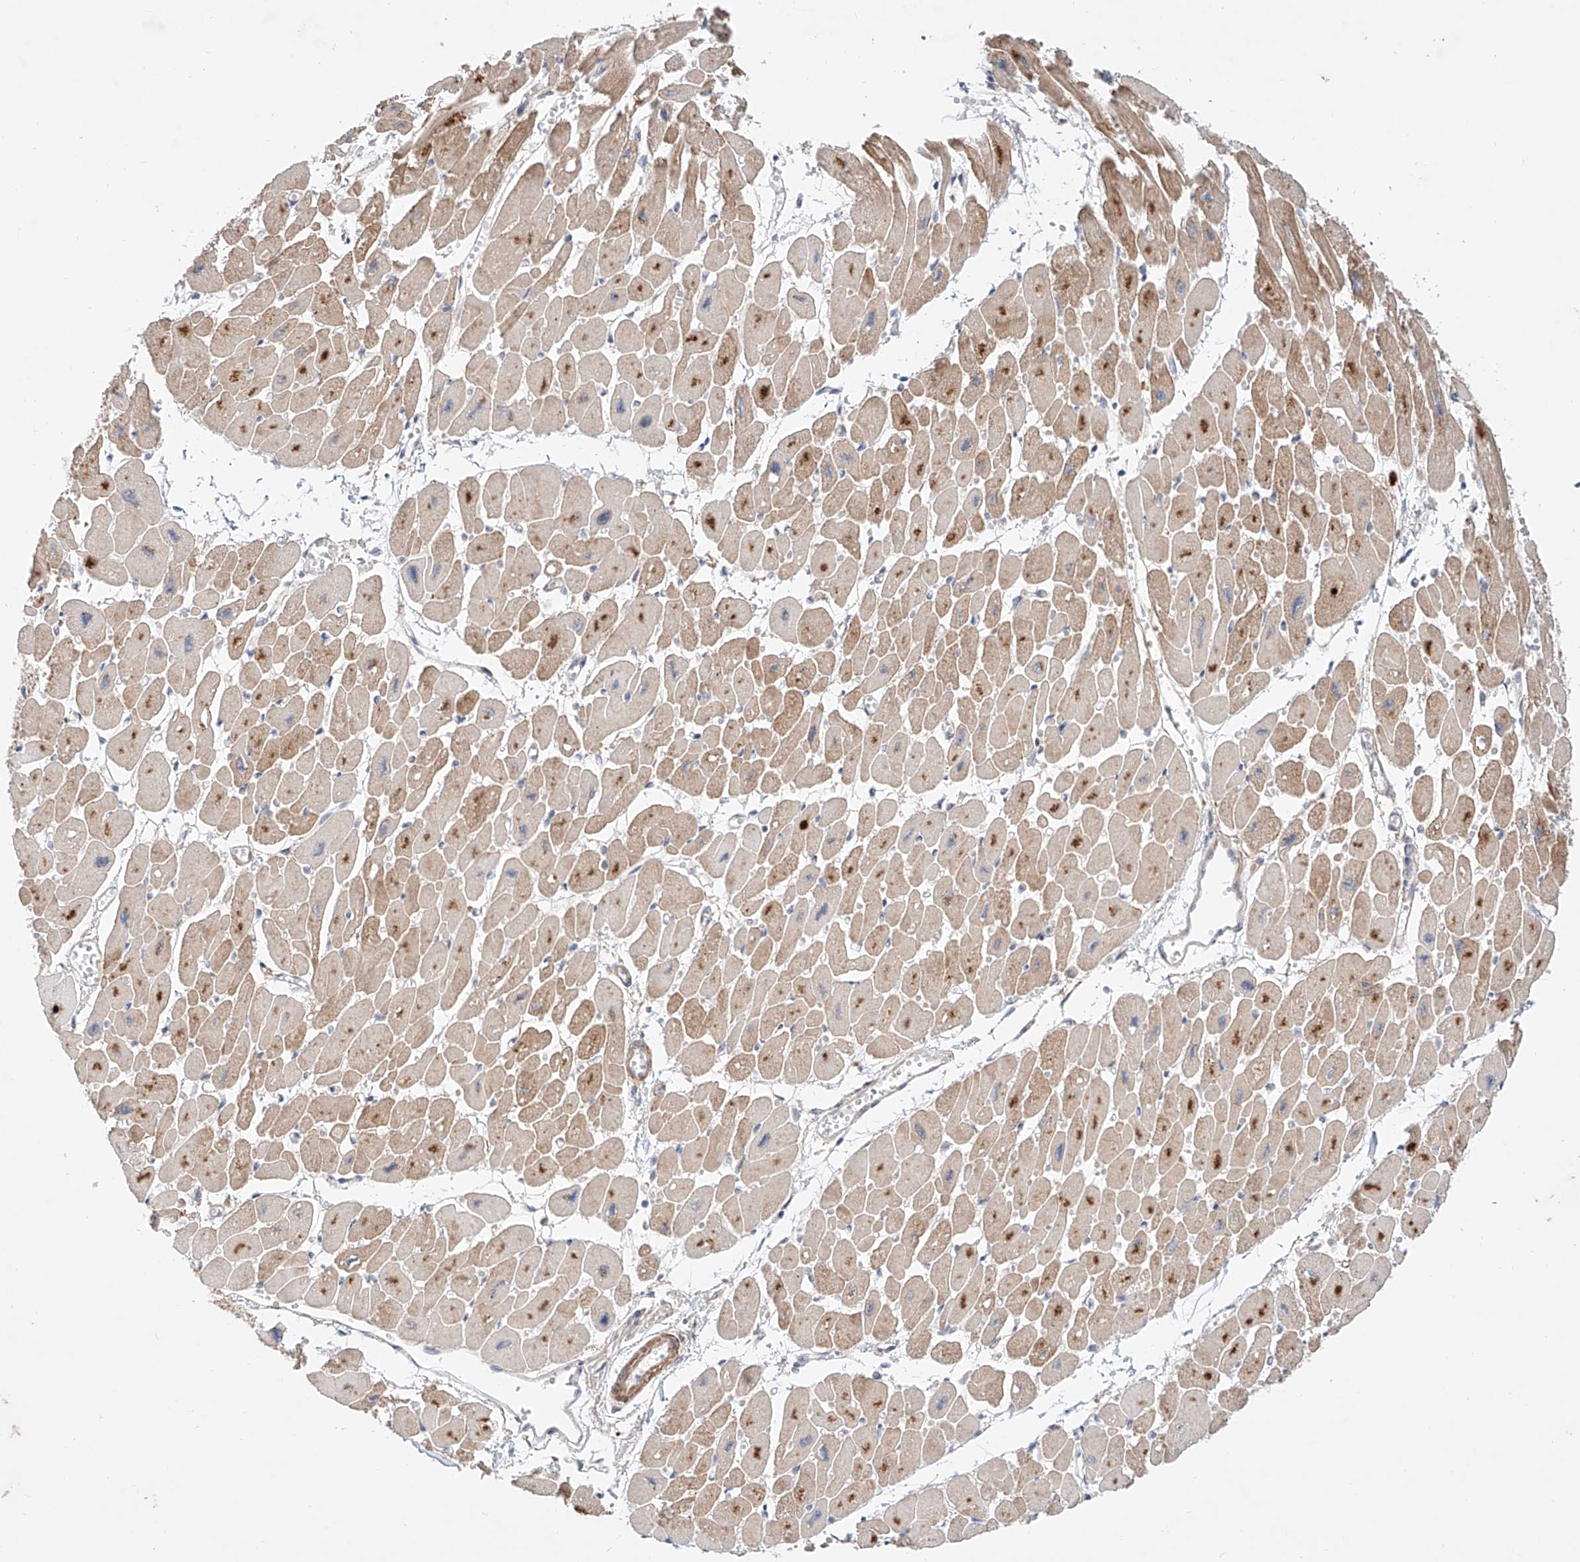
{"staining": {"intensity": "moderate", "quantity": "25%-75%", "location": "cytoplasmic/membranous"}, "tissue": "heart muscle", "cell_type": "Cardiomyocytes", "image_type": "normal", "snomed": [{"axis": "morphology", "description": "Normal tissue, NOS"}, {"axis": "topography", "description": "Heart"}], "caption": "A brown stain highlights moderate cytoplasmic/membranous expression of a protein in cardiomyocytes of benign heart muscle. The staining was performed using DAB to visualize the protein expression in brown, while the nuclei were stained in blue with hematoxylin (Magnification: 20x).", "gene": "TSR2", "patient": {"sex": "female", "age": 54}}